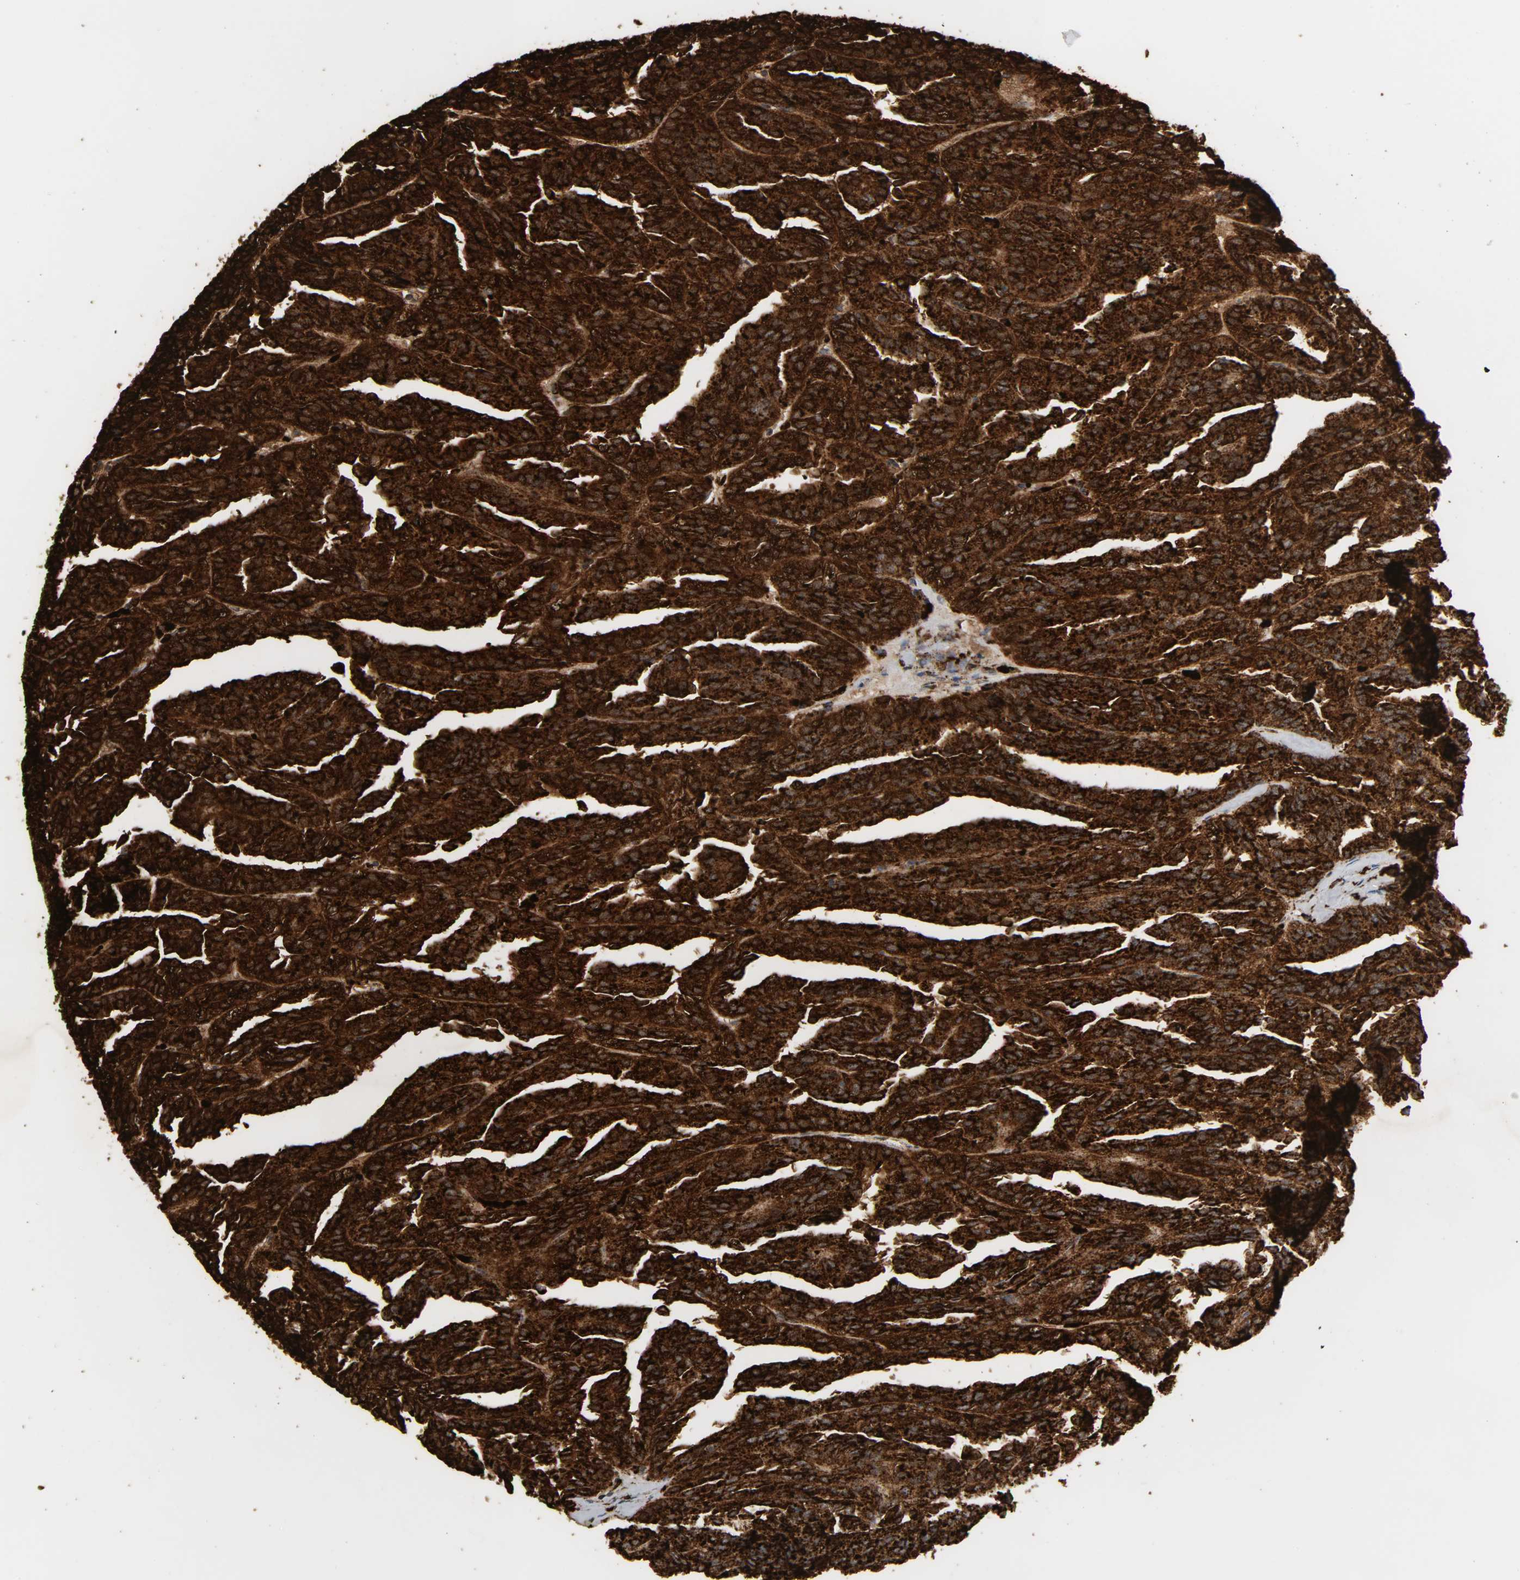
{"staining": {"intensity": "strong", "quantity": ">75%", "location": "cytoplasmic/membranous"}, "tissue": "renal cancer", "cell_type": "Tumor cells", "image_type": "cancer", "snomed": [{"axis": "morphology", "description": "Adenocarcinoma, NOS"}, {"axis": "topography", "description": "Kidney"}], "caption": "Protein staining of renal cancer (adenocarcinoma) tissue reveals strong cytoplasmic/membranous staining in approximately >75% of tumor cells.", "gene": "PSAP", "patient": {"sex": "male", "age": 46}}